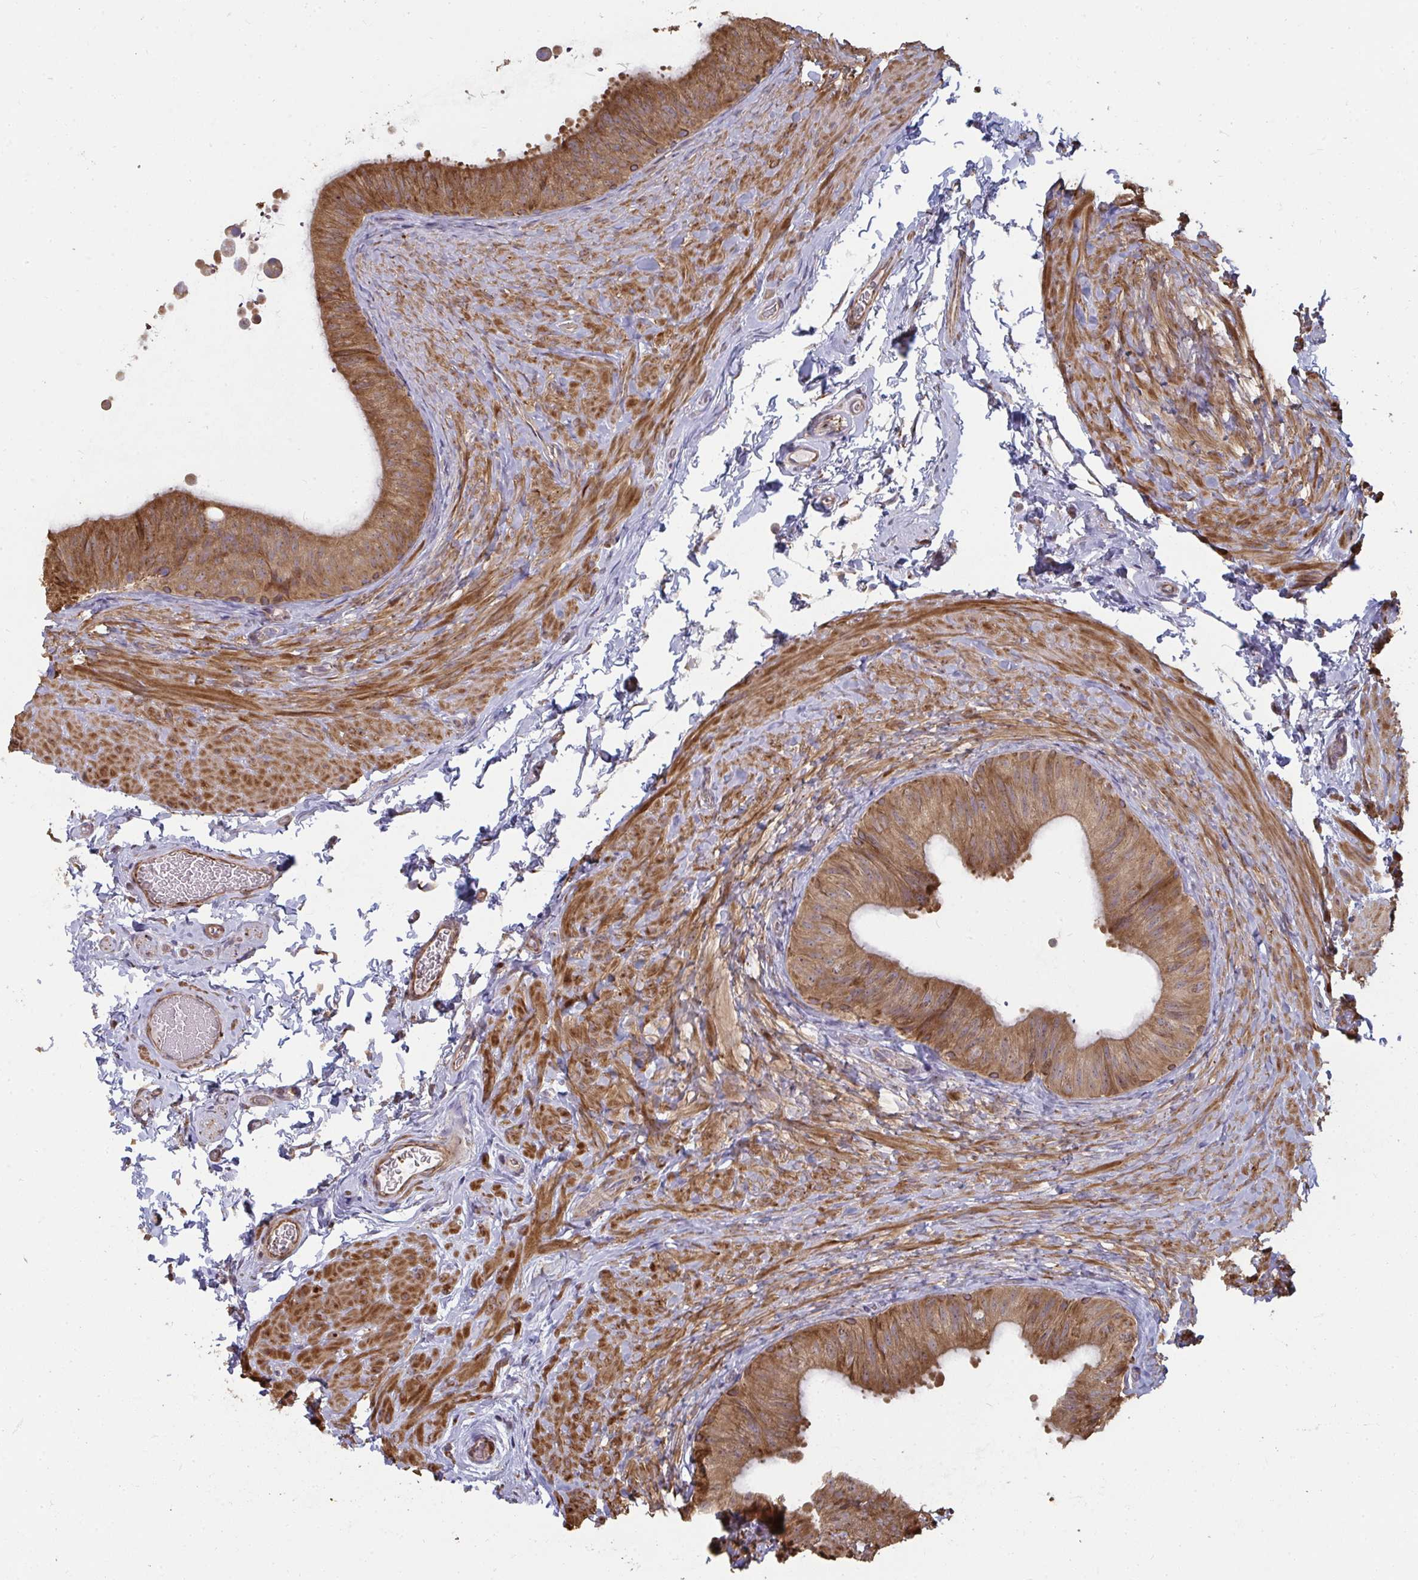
{"staining": {"intensity": "strong", "quantity": ">75%", "location": "cytoplasmic/membranous"}, "tissue": "epididymis", "cell_type": "Glandular cells", "image_type": "normal", "snomed": [{"axis": "morphology", "description": "Normal tissue, NOS"}, {"axis": "topography", "description": "Epididymis, spermatic cord, NOS"}, {"axis": "topography", "description": "Epididymis"}], "caption": "IHC photomicrograph of benign epididymis: human epididymis stained using immunohistochemistry demonstrates high levels of strong protein expression localized specifically in the cytoplasmic/membranous of glandular cells, appearing as a cytoplasmic/membranous brown color.", "gene": "ZFYVE28", "patient": {"sex": "male", "age": 31}}